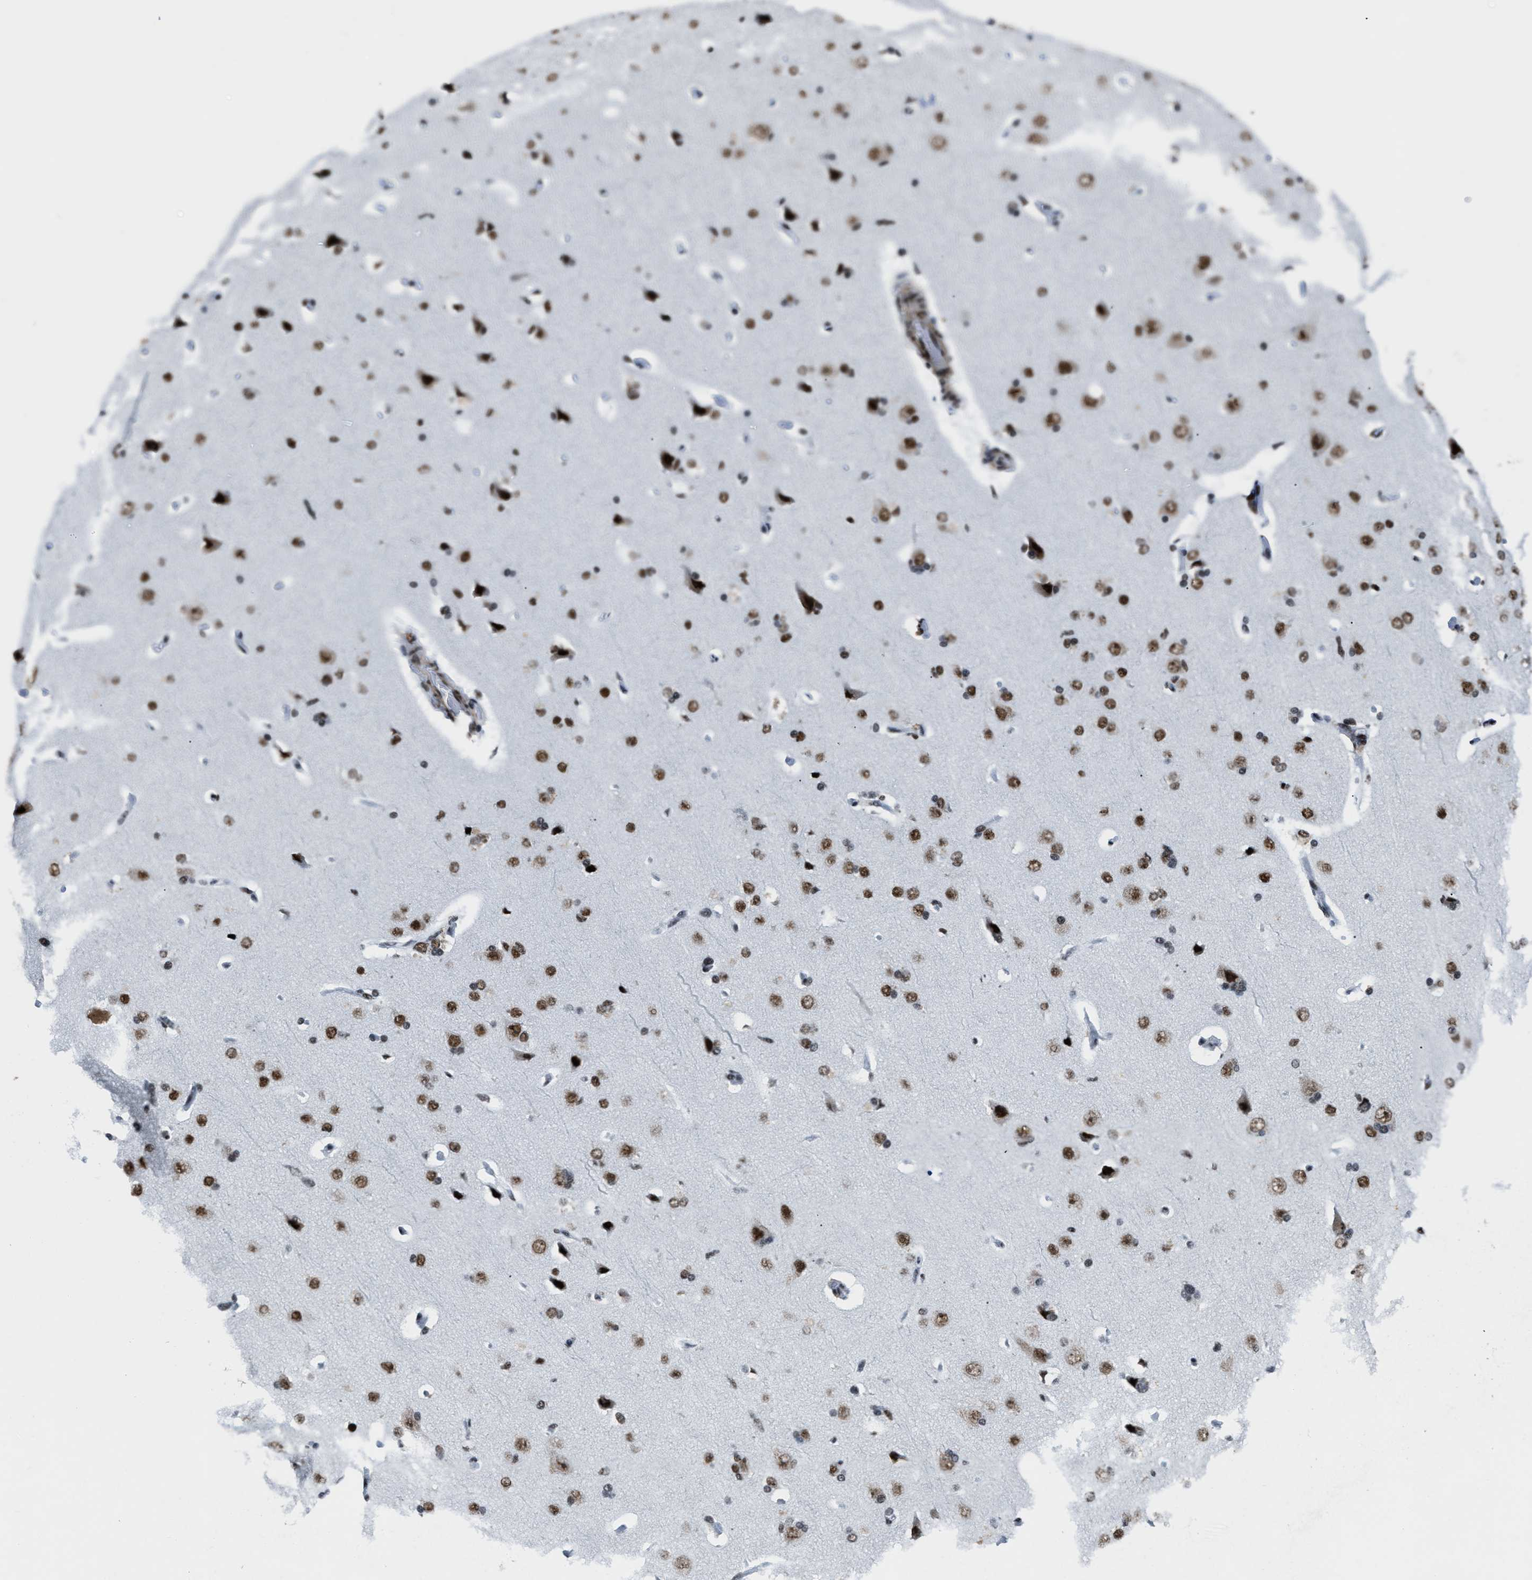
{"staining": {"intensity": "moderate", "quantity": ">75%", "location": "cytoplasmic/membranous,nuclear"}, "tissue": "cerebral cortex", "cell_type": "Endothelial cells", "image_type": "normal", "snomed": [{"axis": "morphology", "description": "Normal tissue, NOS"}, {"axis": "topography", "description": "Cerebral cortex"}], "caption": "Moderate cytoplasmic/membranous,nuclear positivity for a protein is seen in approximately >75% of endothelial cells of unremarkable cerebral cortex using immunohistochemistry (IHC).", "gene": "DDX5", "patient": {"sex": "male", "age": 62}}